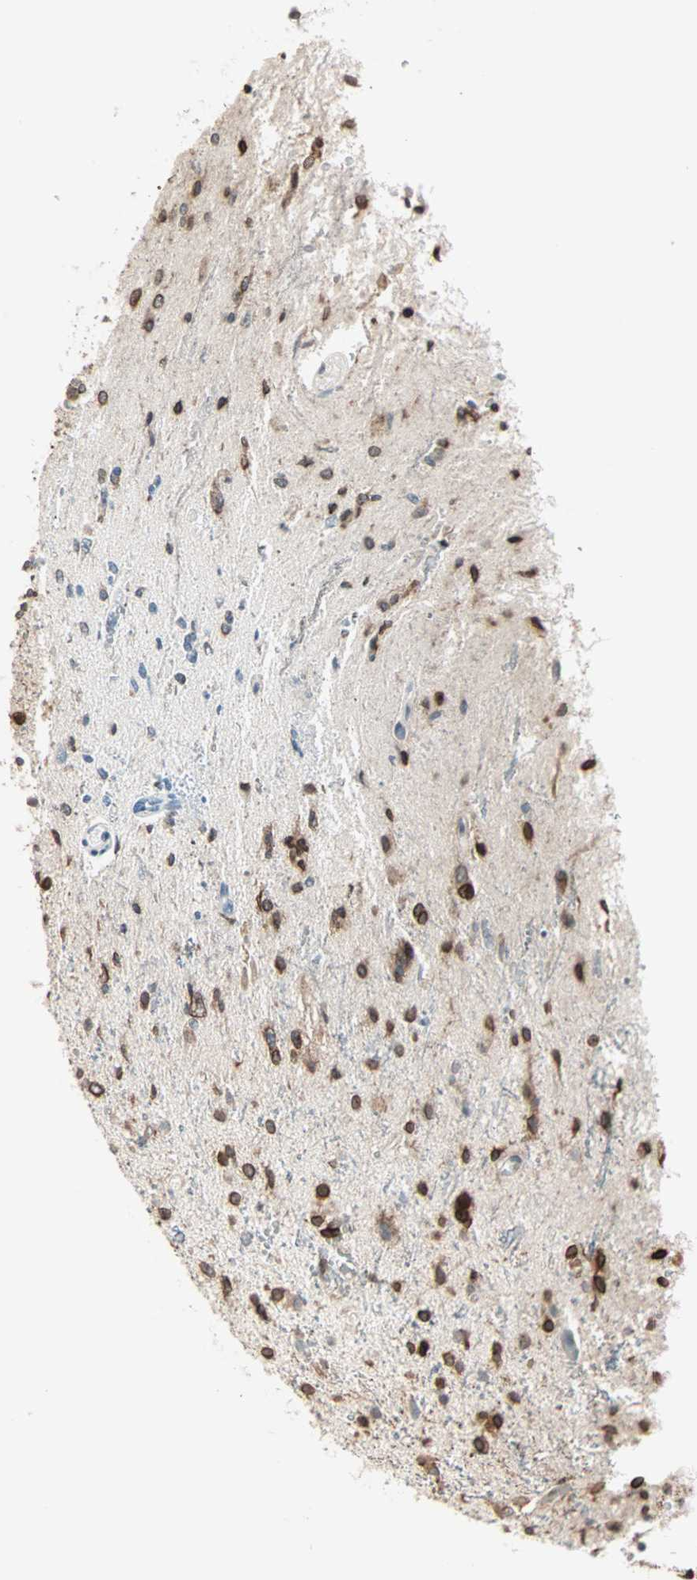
{"staining": {"intensity": "moderate", "quantity": "25%-75%", "location": "cytoplasmic/membranous,nuclear"}, "tissue": "glioma", "cell_type": "Tumor cells", "image_type": "cancer", "snomed": [{"axis": "morphology", "description": "Glioma, malignant, High grade"}, {"axis": "topography", "description": "Brain"}], "caption": "Brown immunohistochemical staining in human glioma demonstrates moderate cytoplasmic/membranous and nuclear positivity in about 25%-75% of tumor cells.", "gene": "CBLC", "patient": {"sex": "male", "age": 47}}